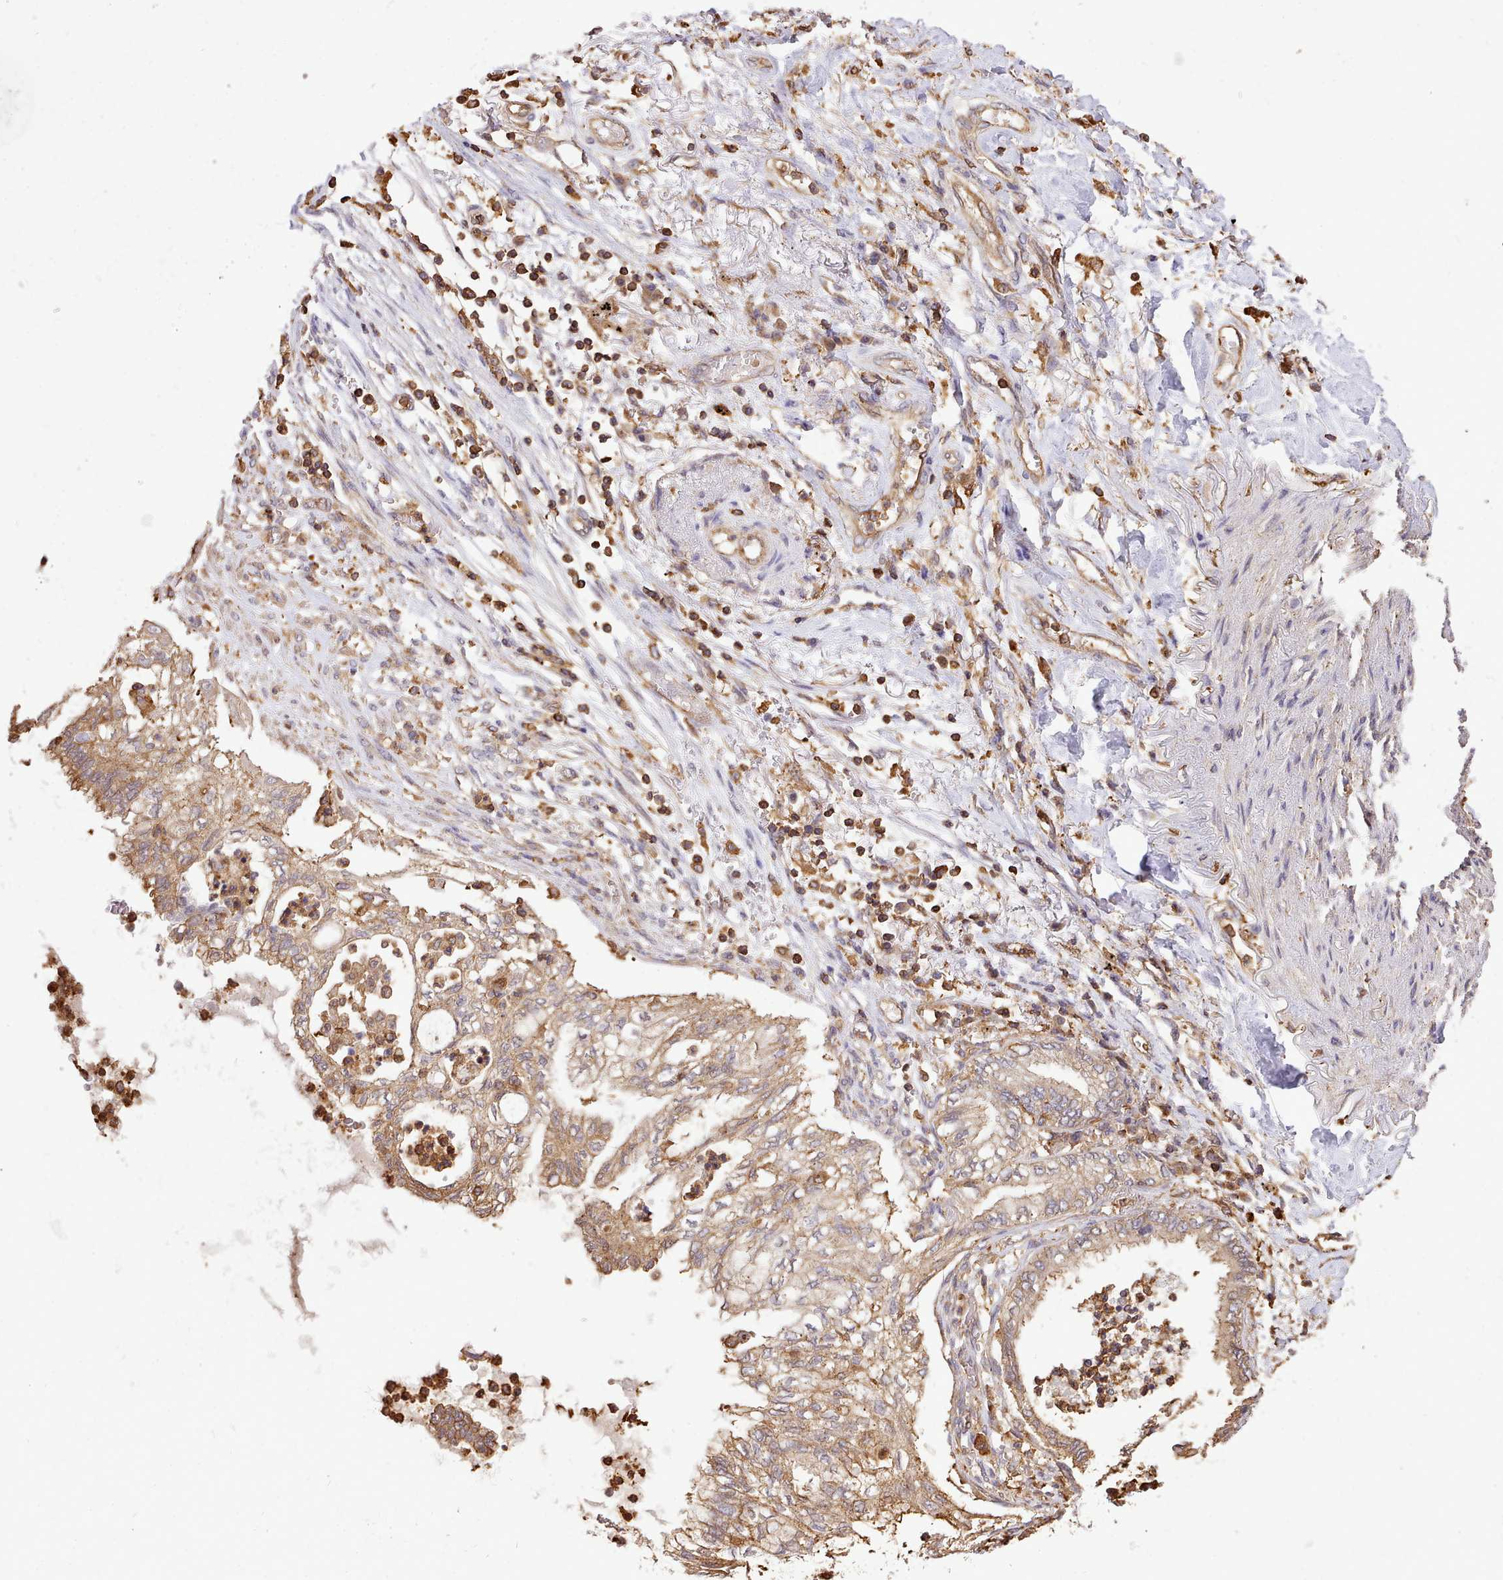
{"staining": {"intensity": "moderate", "quantity": "25%-75%", "location": "cytoplasmic/membranous"}, "tissue": "lung cancer", "cell_type": "Tumor cells", "image_type": "cancer", "snomed": [{"axis": "morphology", "description": "Adenocarcinoma, NOS"}, {"axis": "topography", "description": "Lung"}], "caption": "A brown stain labels moderate cytoplasmic/membranous expression of a protein in human lung cancer (adenocarcinoma) tumor cells.", "gene": "CAPZA1", "patient": {"sex": "female", "age": 70}}